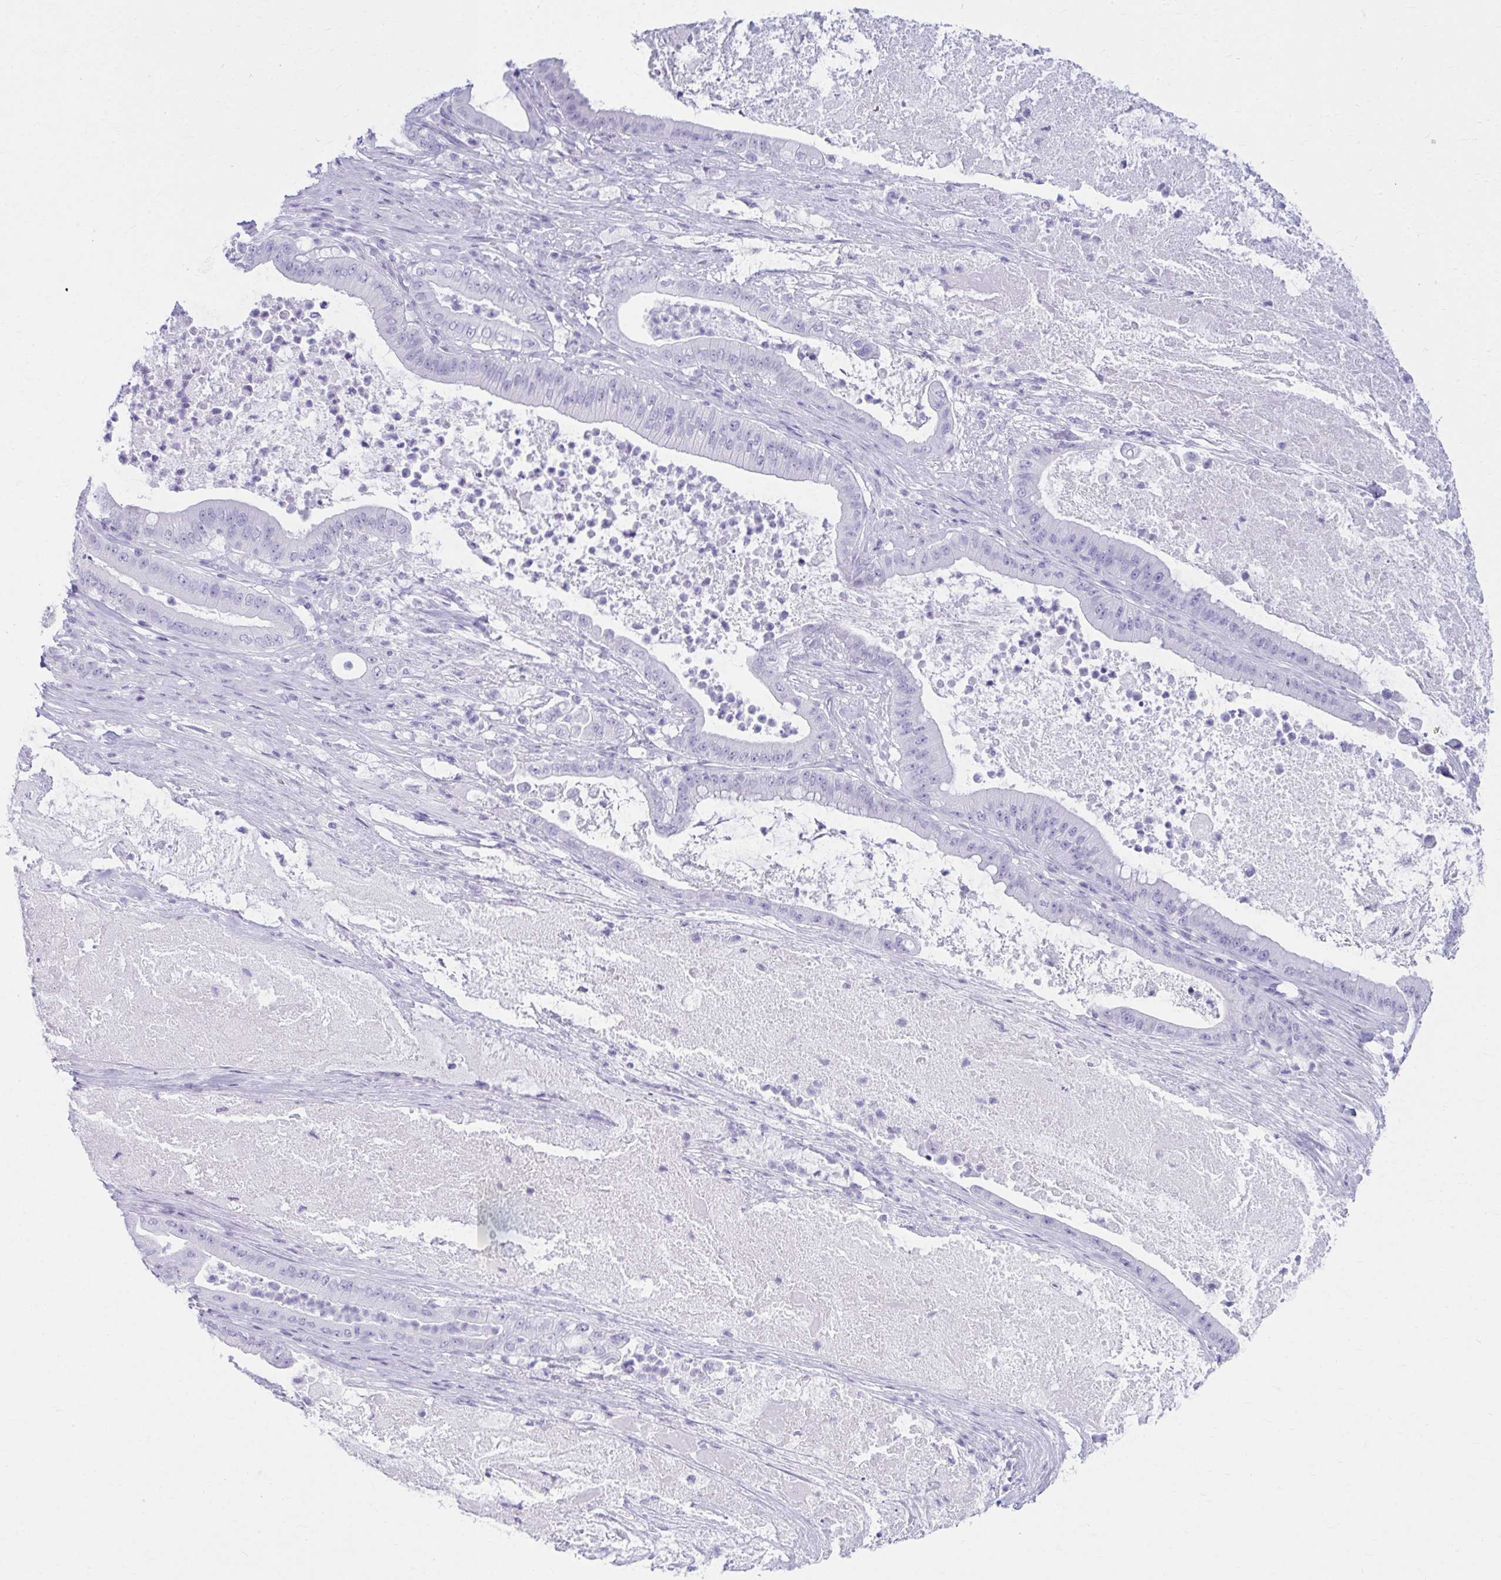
{"staining": {"intensity": "negative", "quantity": "none", "location": "none"}, "tissue": "pancreatic cancer", "cell_type": "Tumor cells", "image_type": "cancer", "snomed": [{"axis": "morphology", "description": "Adenocarcinoma, NOS"}, {"axis": "topography", "description": "Pancreas"}], "caption": "Immunohistochemistry photomicrograph of neoplastic tissue: human adenocarcinoma (pancreatic) stained with DAB displays no significant protein expression in tumor cells.", "gene": "ATP4B", "patient": {"sex": "male", "age": 71}}